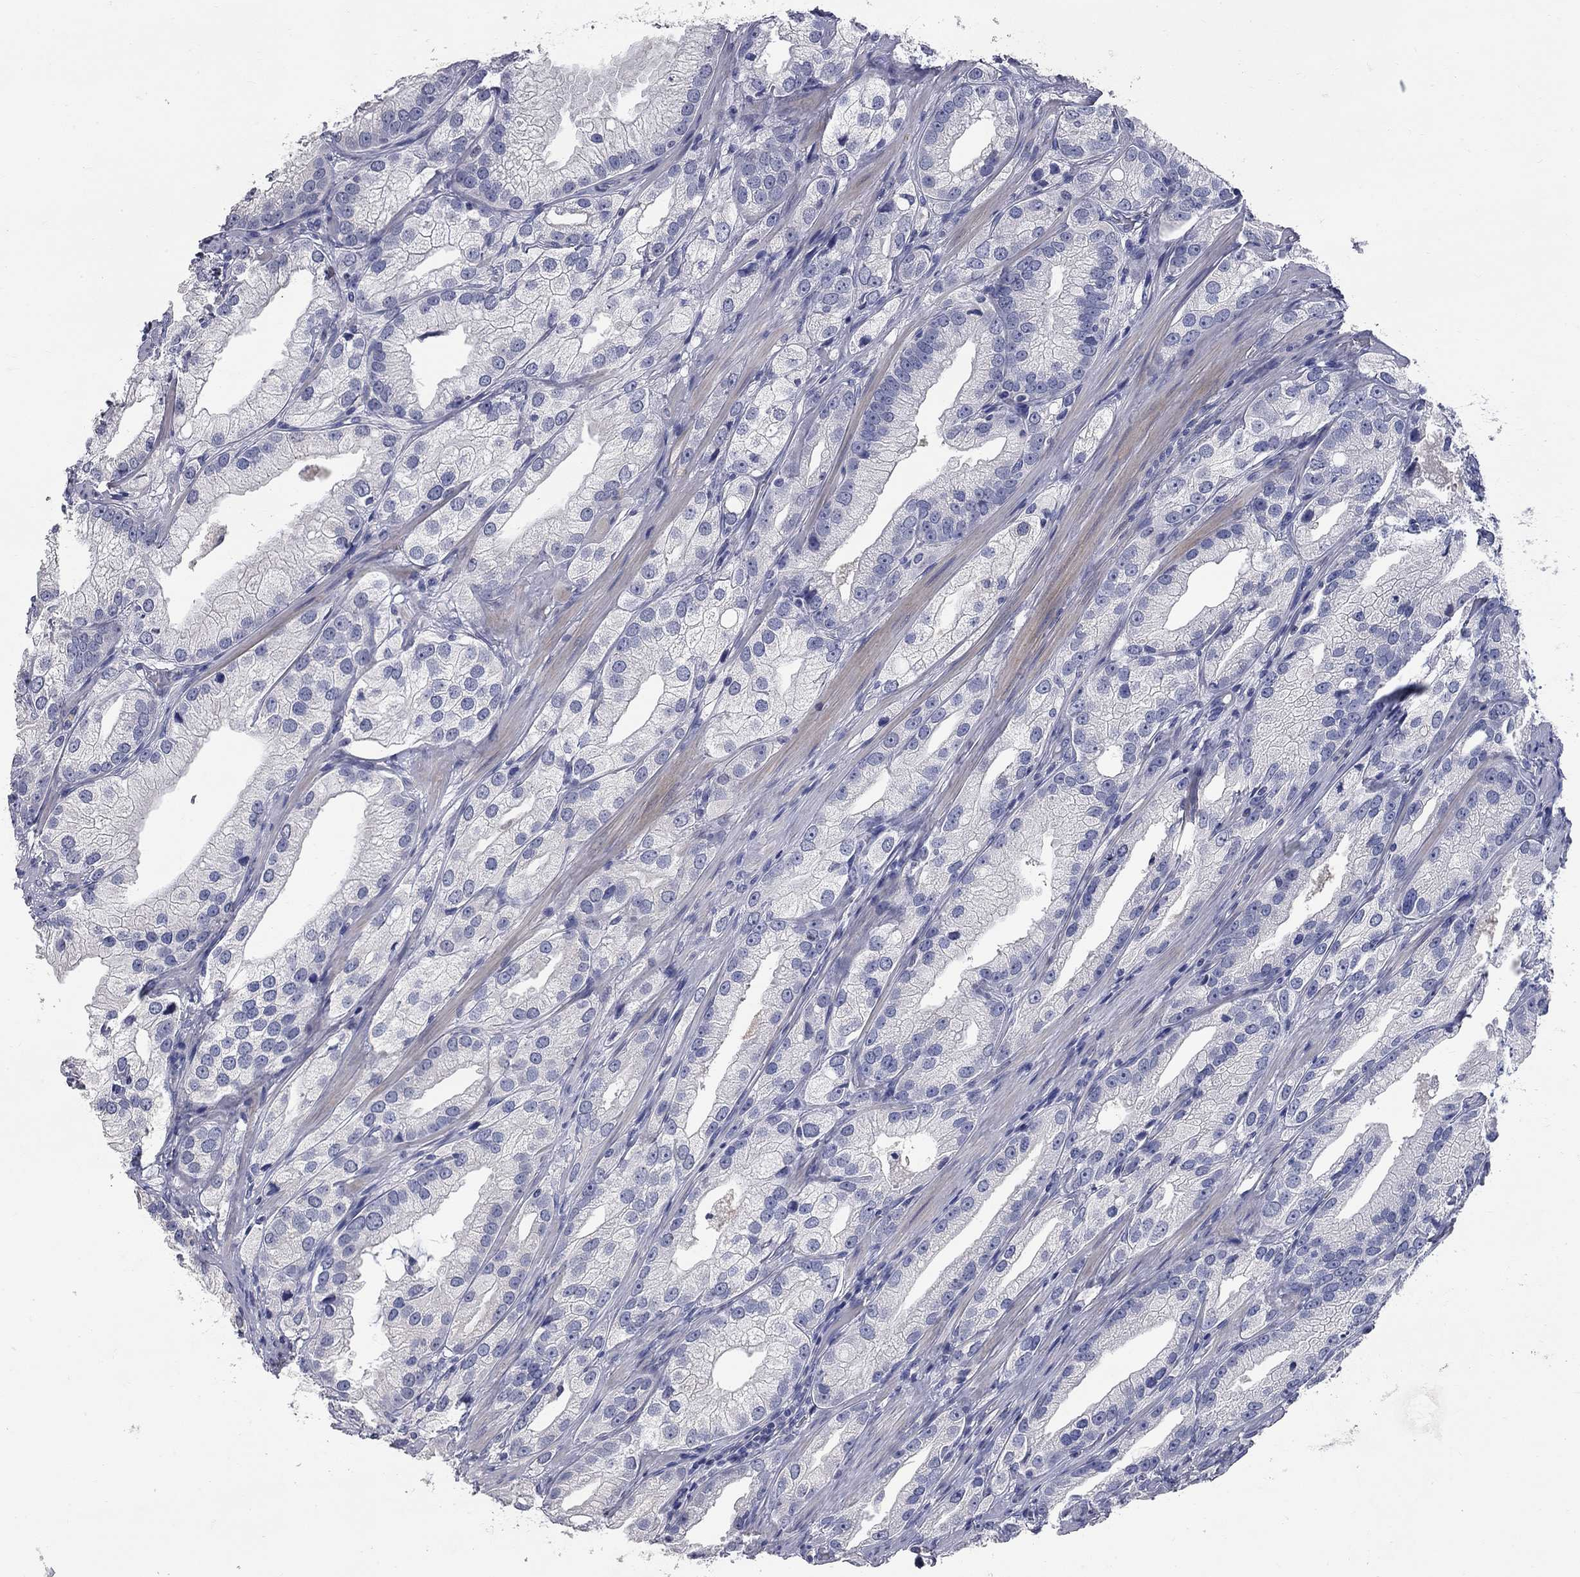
{"staining": {"intensity": "negative", "quantity": "none", "location": "none"}, "tissue": "prostate cancer", "cell_type": "Tumor cells", "image_type": "cancer", "snomed": [{"axis": "morphology", "description": "Adenocarcinoma, High grade"}, {"axis": "topography", "description": "Prostate and seminal vesicle, NOS"}], "caption": "Immunohistochemistry photomicrograph of prostate cancer (adenocarcinoma (high-grade)) stained for a protein (brown), which reveals no positivity in tumor cells.", "gene": "SYT12", "patient": {"sex": "male", "age": 62}}